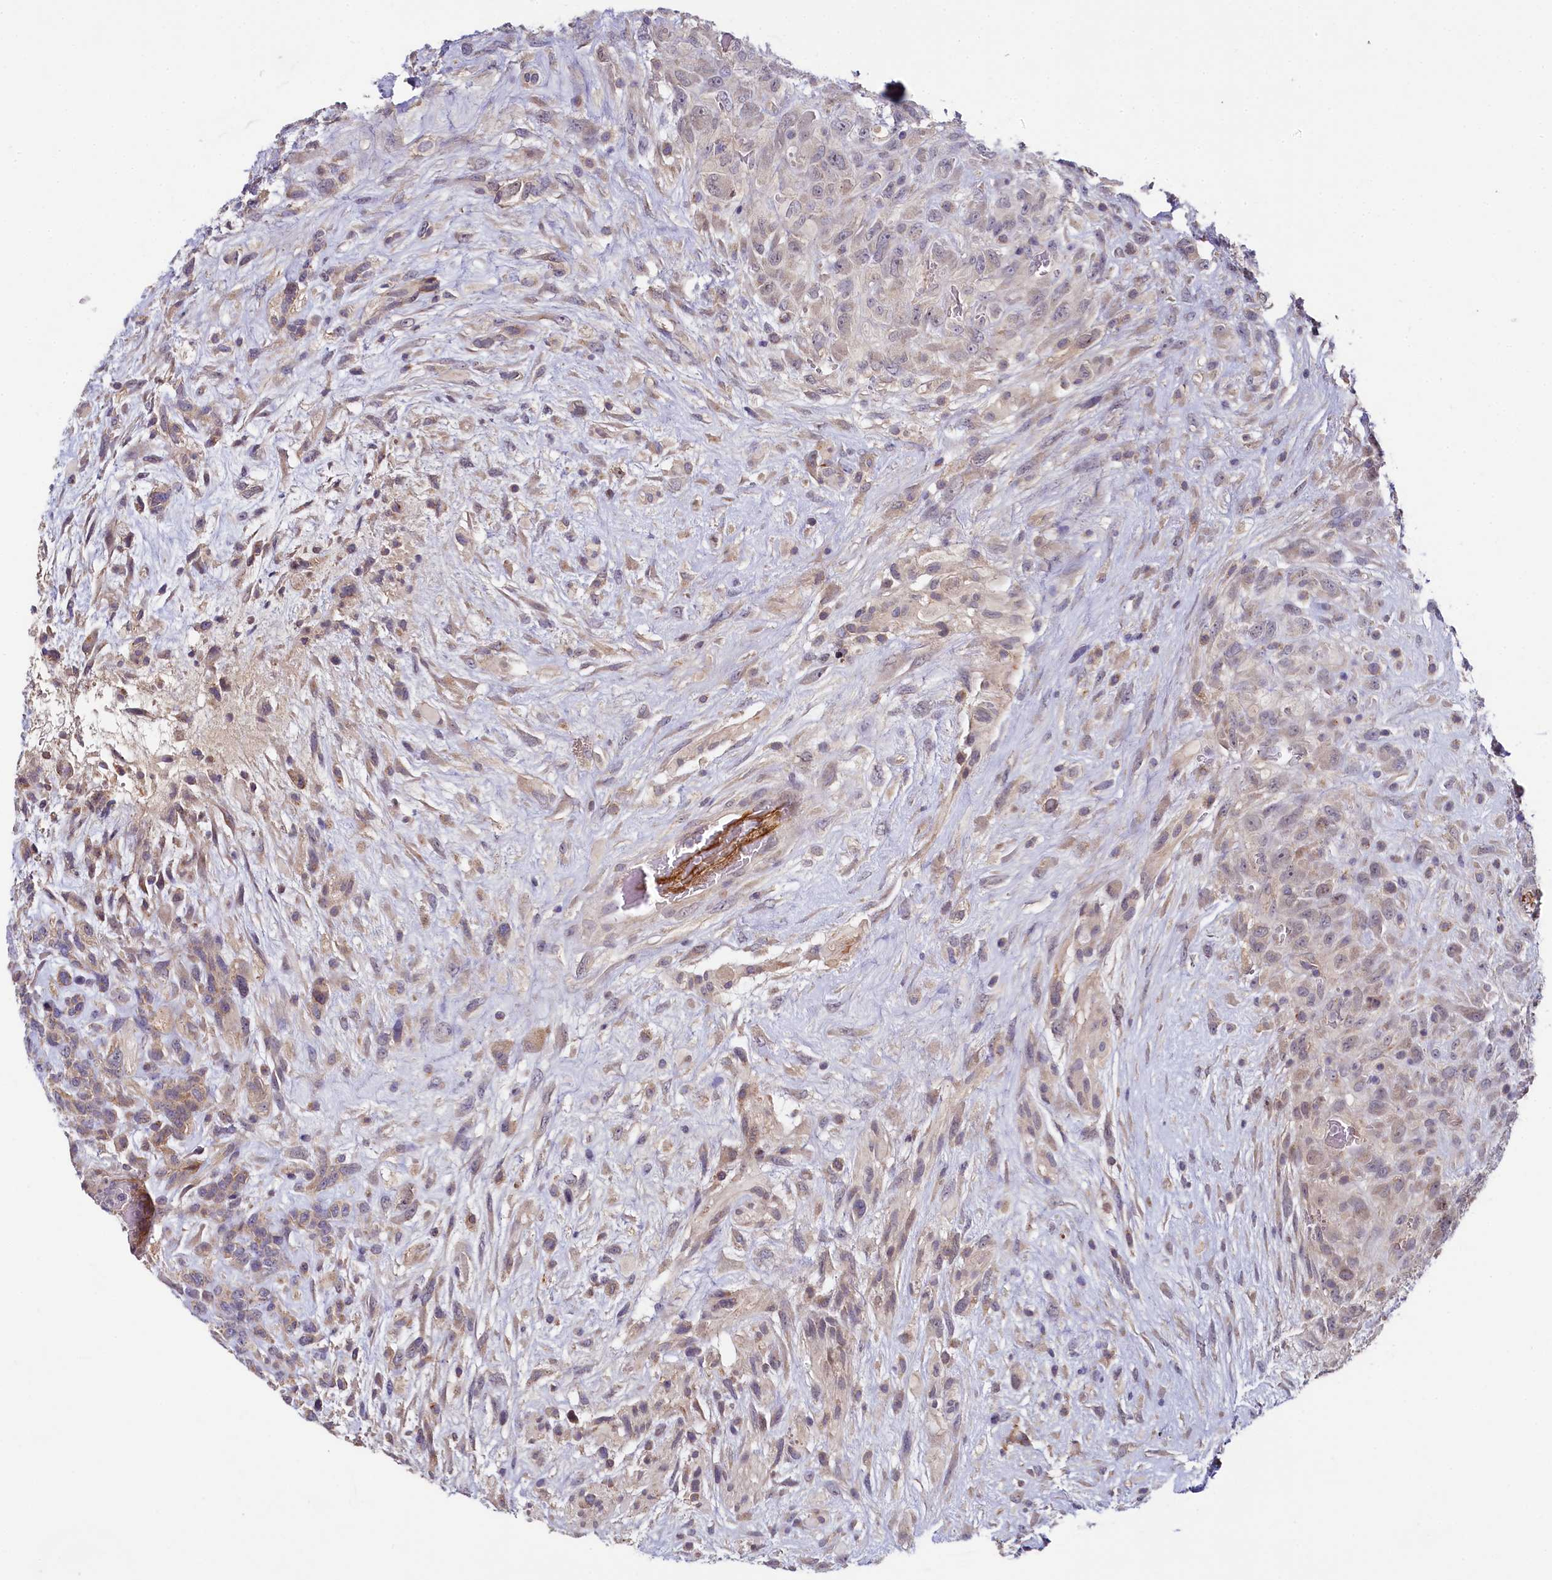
{"staining": {"intensity": "weak", "quantity": "25%-75%", "location": "cytoplasmic/membranous"}, "tissue": "glioma", "cell_type": "Tumor cells", "image_type": "cancer", "snomed": [{"axis": "morphology", "description": "Glioma, malignant, High grade"}, {"axis": "topography", "description": "Brain"}], "caption": "Immunohistochemical staining of high-grade glioma (malignant) reveals low levels of weak cytoplasmic/membranous protein expression in about 25%-75% of tumor cells.", "gene": "SPINK9", "patient": {"sex": "male", "age": 61}}